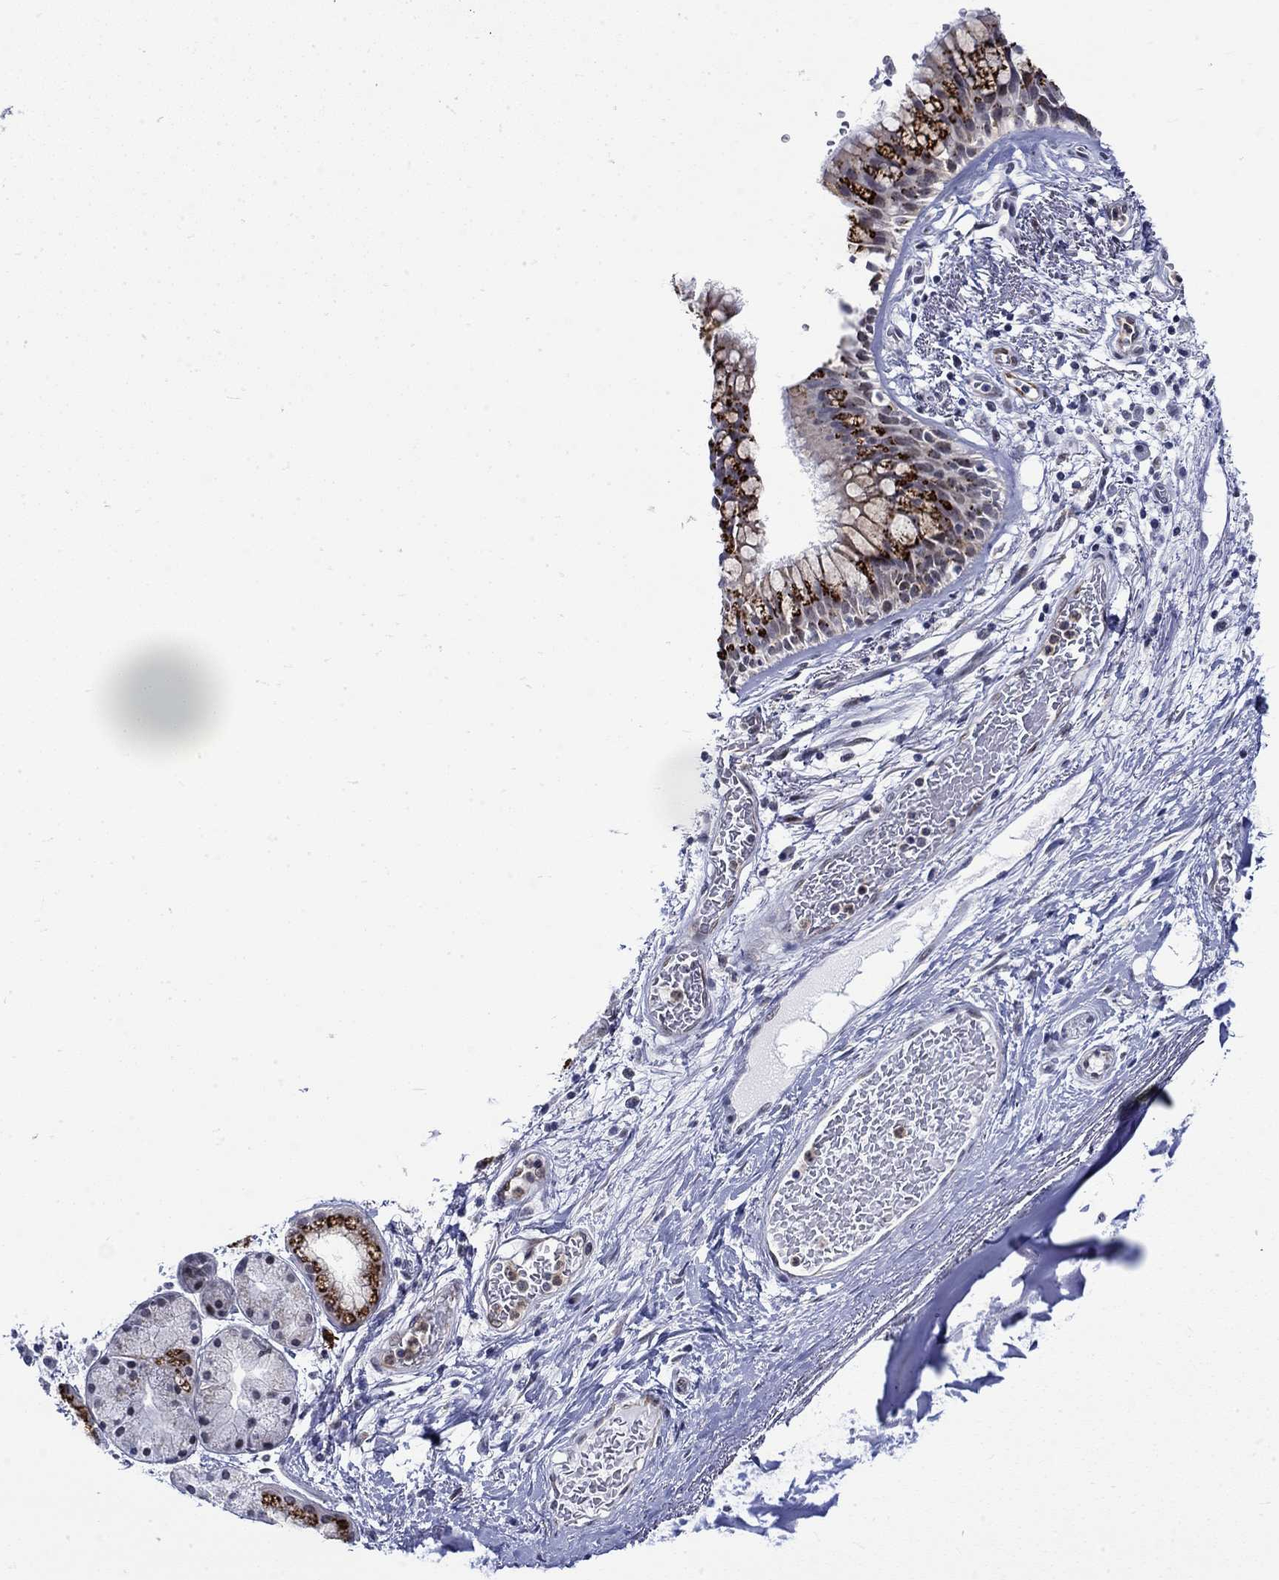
{"staining": {"intensity": "strong", "quantity": "25%-75%", "location": "cytoplasmic/membranous"}, "tissue": "bronchus", "cell_type": "Respiratory epithelial cells", "image_type": "normal", "snomed": [{"axis": "morphology", "description": "Normal tissue, NOS"}, {"axis": "topography", "description": "Bronchus"}, {"axis": "topography", "description": "Lung"}], "caption": "Immunohistochemistry of normal bronchus demonstrates high levels of strong cytoplasmic/membranous expression in approximately 25%-75% of respiratory epithelial cells.", "gene": "ST6GALNAC1", "patient": {"sex": "female", "age": 57}}